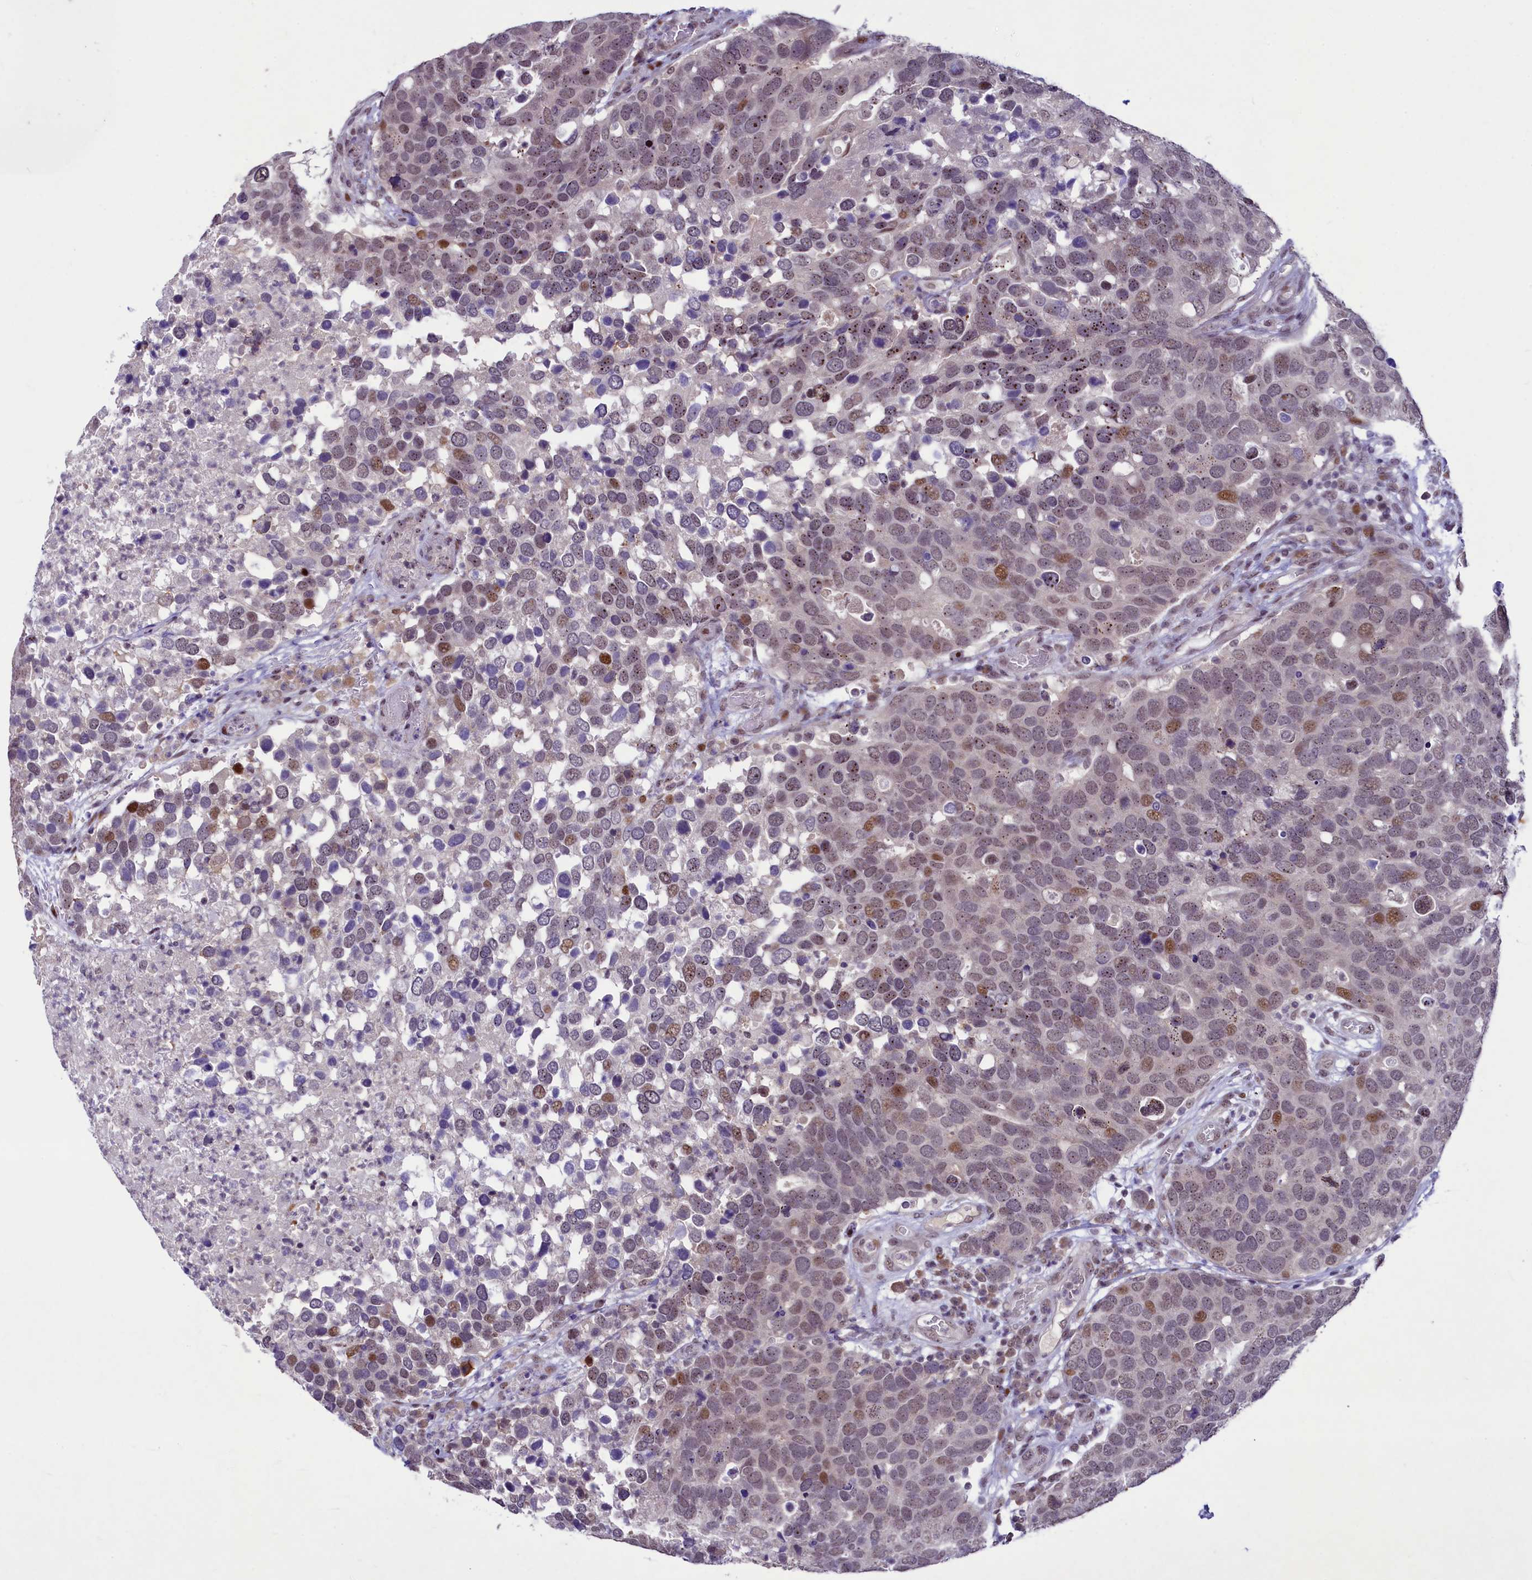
{"staining": {"intensity": "moderate", "quantity": "<25%", "location": "nuclear"}, "tissue": "breast cancer", "cell_type": "Tumor cells", "image_type": "cancer", "snomed": [{"axis": "morphology", "description": "Duct carcinoma"}, {"axis": "topography", "description": "Breast"}], "caption": "This photomicrograph exhibits immunohistochemistry (IHC) staining of human breast intraductal carcinoma, with low moderate nuclear expression in approximately <25% of tumor cells.", "gene": "ANKS3", "patient": {"sex": "female", "age": 83}}